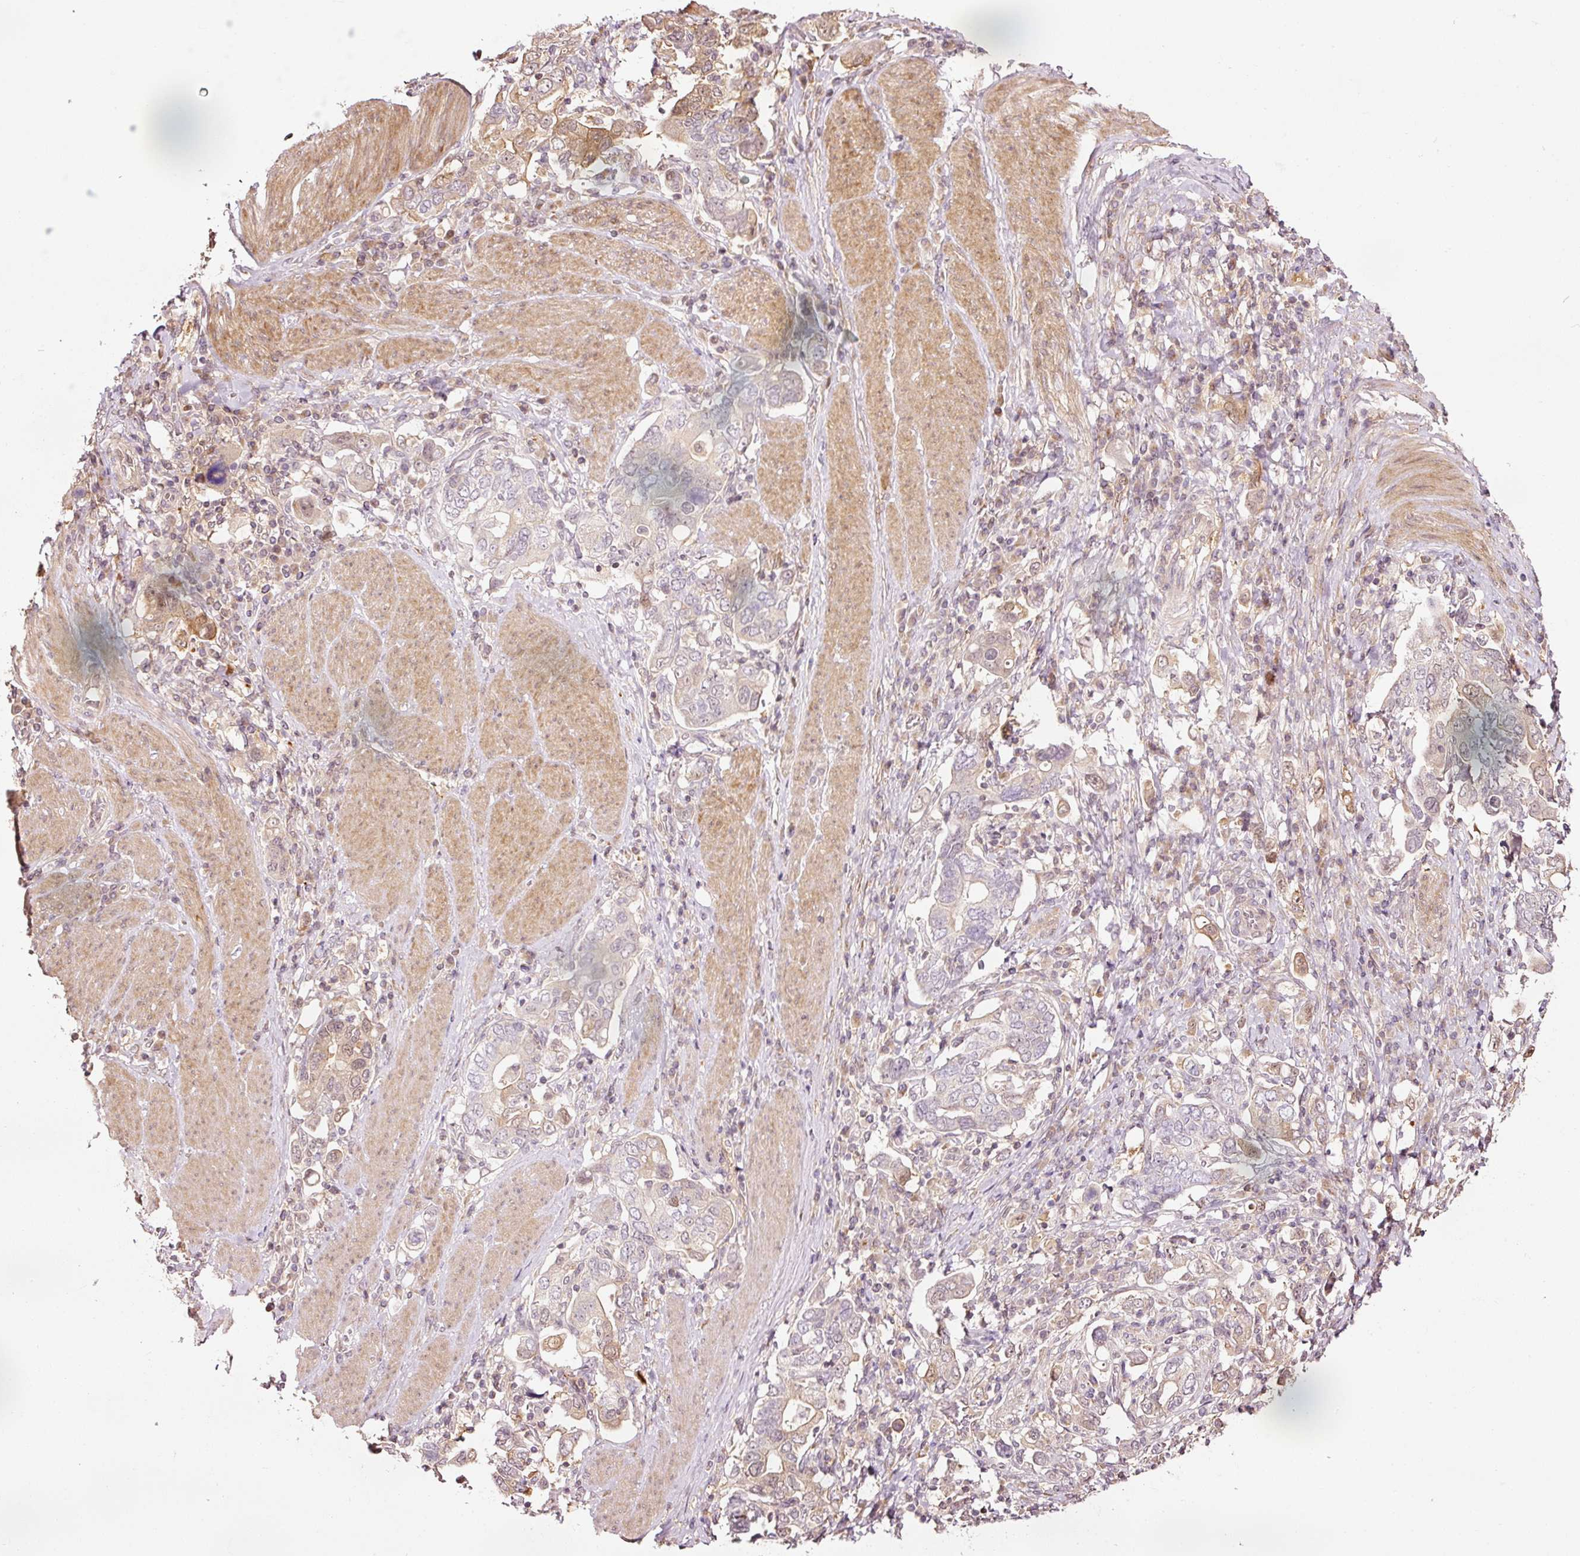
{"staining": {"intensity": "moderate", "quantity": "<25%", "location": "cytoplasmic/membranous,nuclear"}, "tissue": "stomach cancer", "cell_type": "Tumor cells", "image_type": "cancer", "snomed": [{"axis": "morphology", "description": "Adenocarcinoma, NOS"}, {"axis": "topography", "description": "Stomach, upper"}, {"axis": "topography", "description": "Stomach"}], "caption": "Protein staining of stomach cancer tissue shows moderate cytoplasmic/membranous and nuclear expression in about <25% of tumor cells. The staining was performed using DAB (3,3'-diaminobenzidine) to visualize the protein expression in brown, while the nuclei were stained in blue with hematoxylin (Magnification: 20x).", "gene": "FBXL14", "patient": {"sex": "male", "age": 62}}